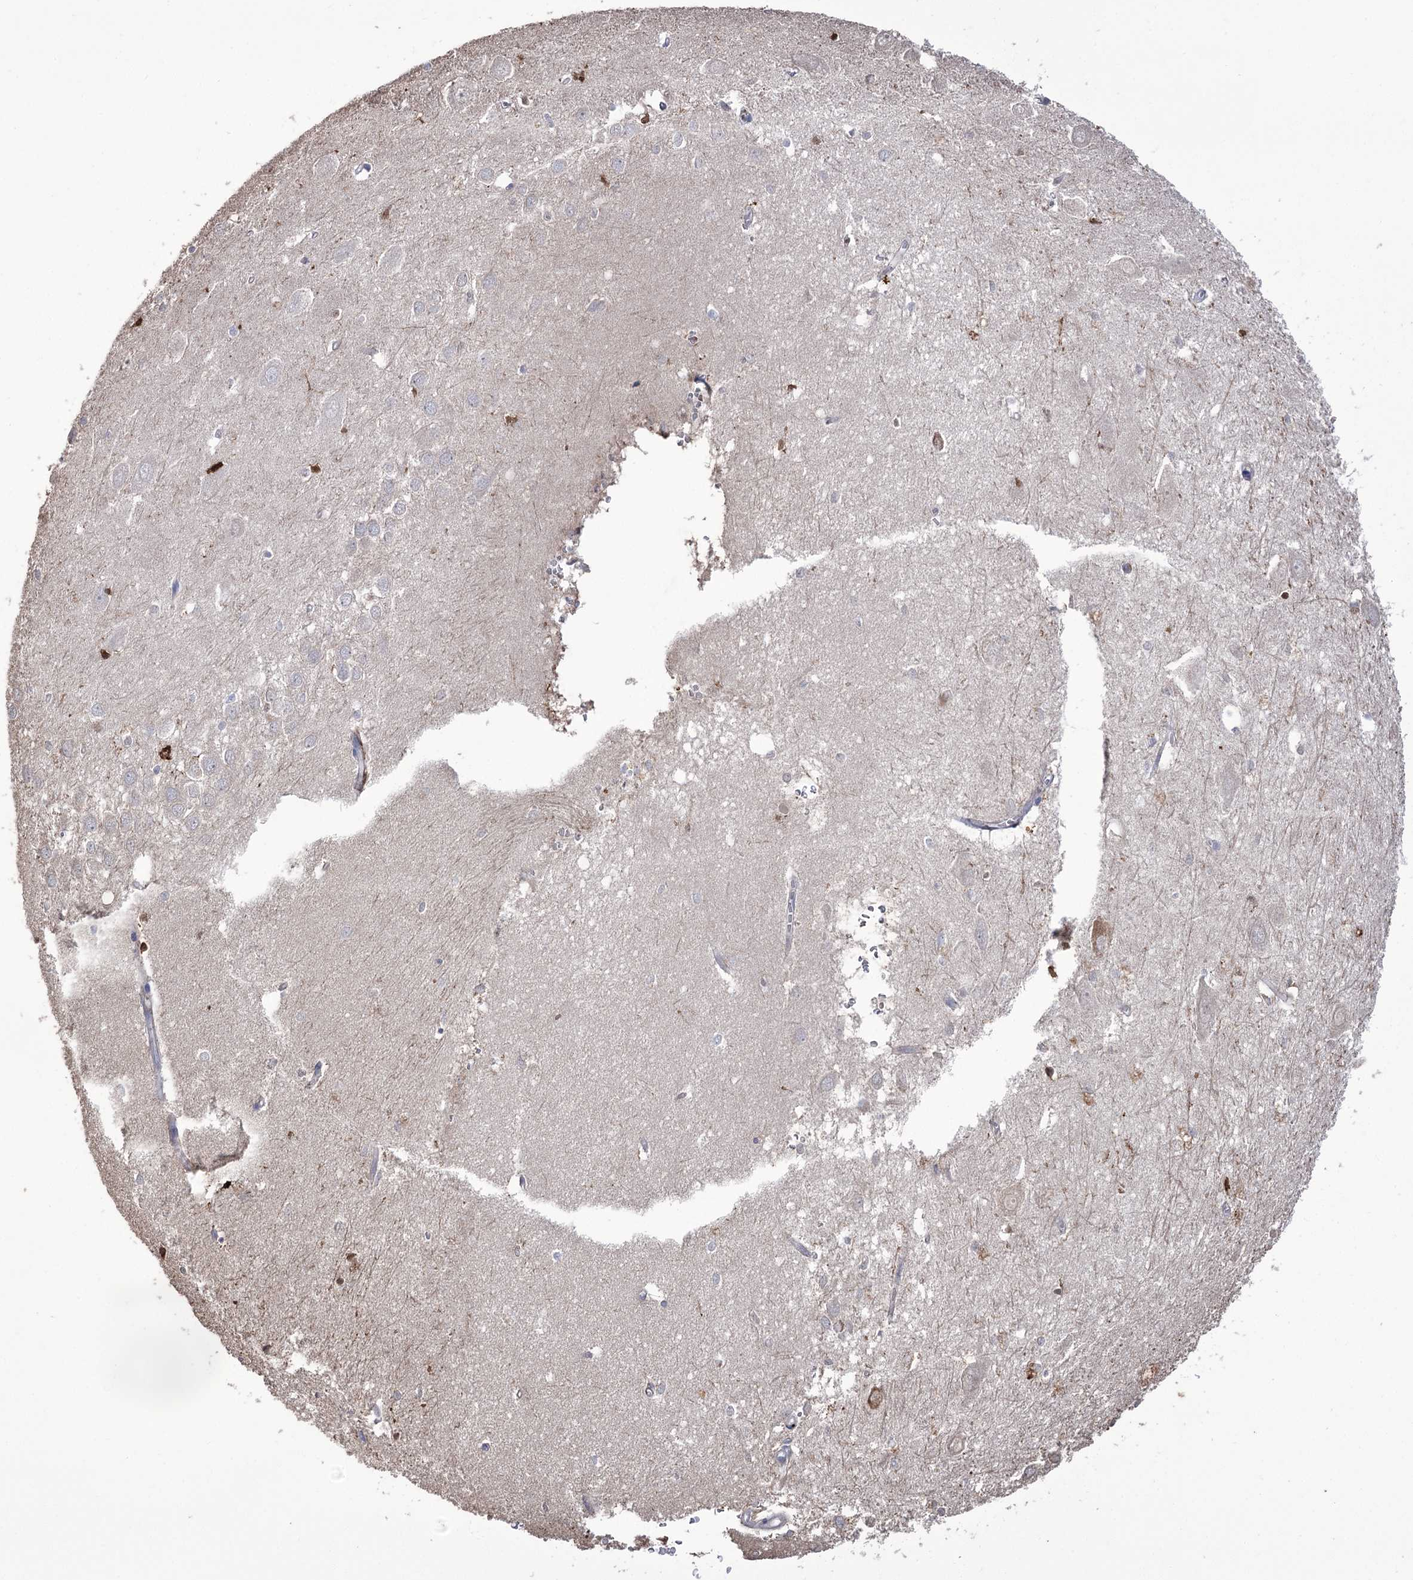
{"staining": {"intensity": "negative", "quantity": "none", "location": "none"}, "tissue": "hippocampus", "cell_type": "Glial cells", "image_type": "normal", "snomed": [{"axis": "morphology", "description": "Normal tissue, NOS"}, {"axis": "topography", "description": "Hippocampus"}], "caption": "High power microscopy histopathology image of an IHC histopathology image of normal hippocampus, revealing no significant positivity in glial cells.", "gene": "ZNF622", "patient": {"sex": "female", "age": 64}}